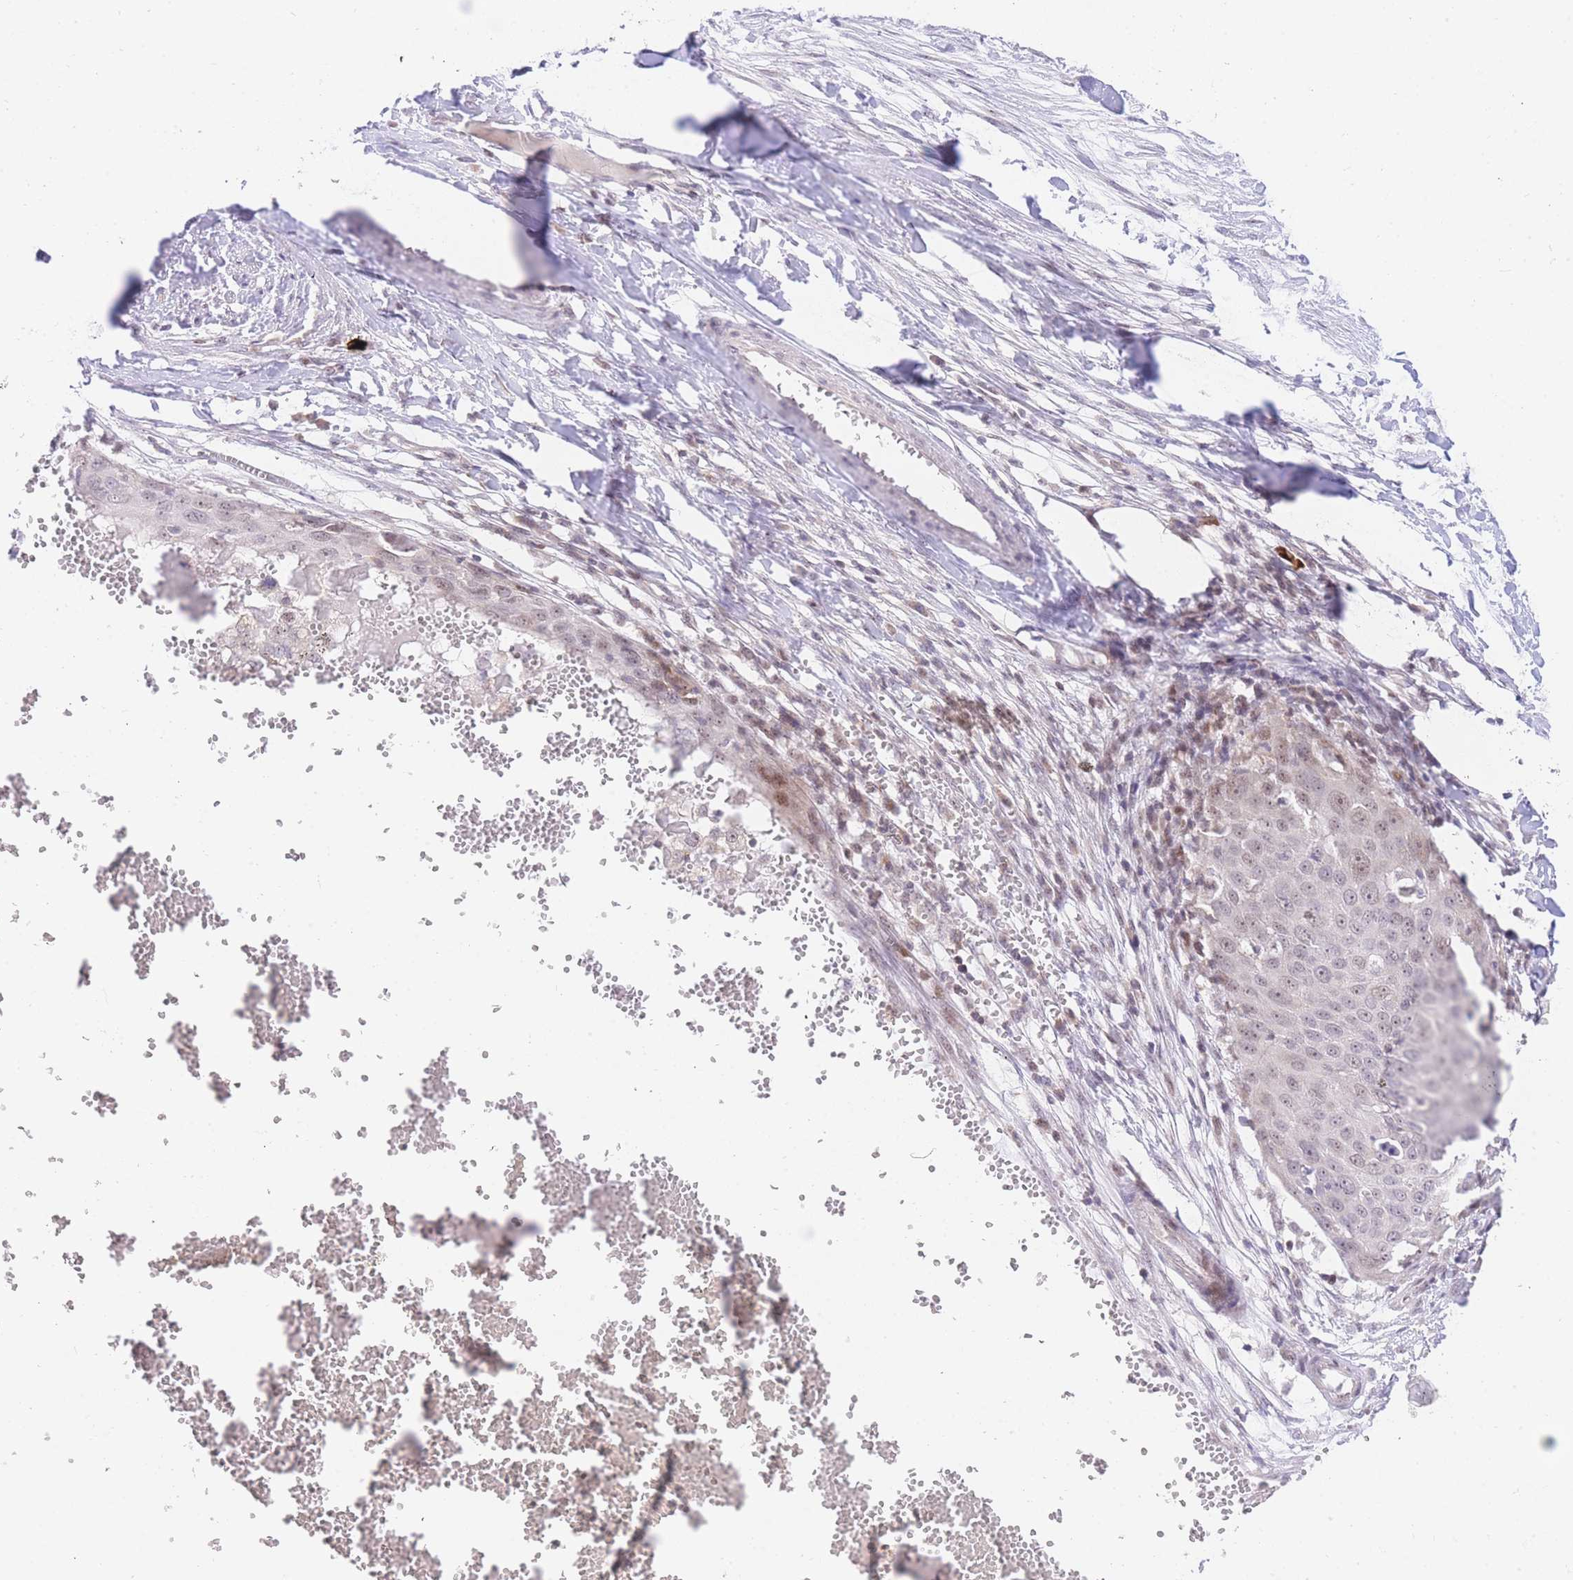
{"staining": {"intensity": "weak", "quantity": "<25%", "location": "nuclear"}, "tissue": "skin cancer", "cell_type": "Tumor cells", "image_type": "cancer", "snomed": [{"axis": "morphology", "description": "Squamous cell carcinoma, NOS"}, {"axis": "topography", "description": "Skin"}], "caption": "A micrograph of skin cancer (squamous cell carcinoma) stained for a protein displays no brown staining in tumor cells.", "gene": "STK39", "patient": {"sex": "male", "age": 71}}